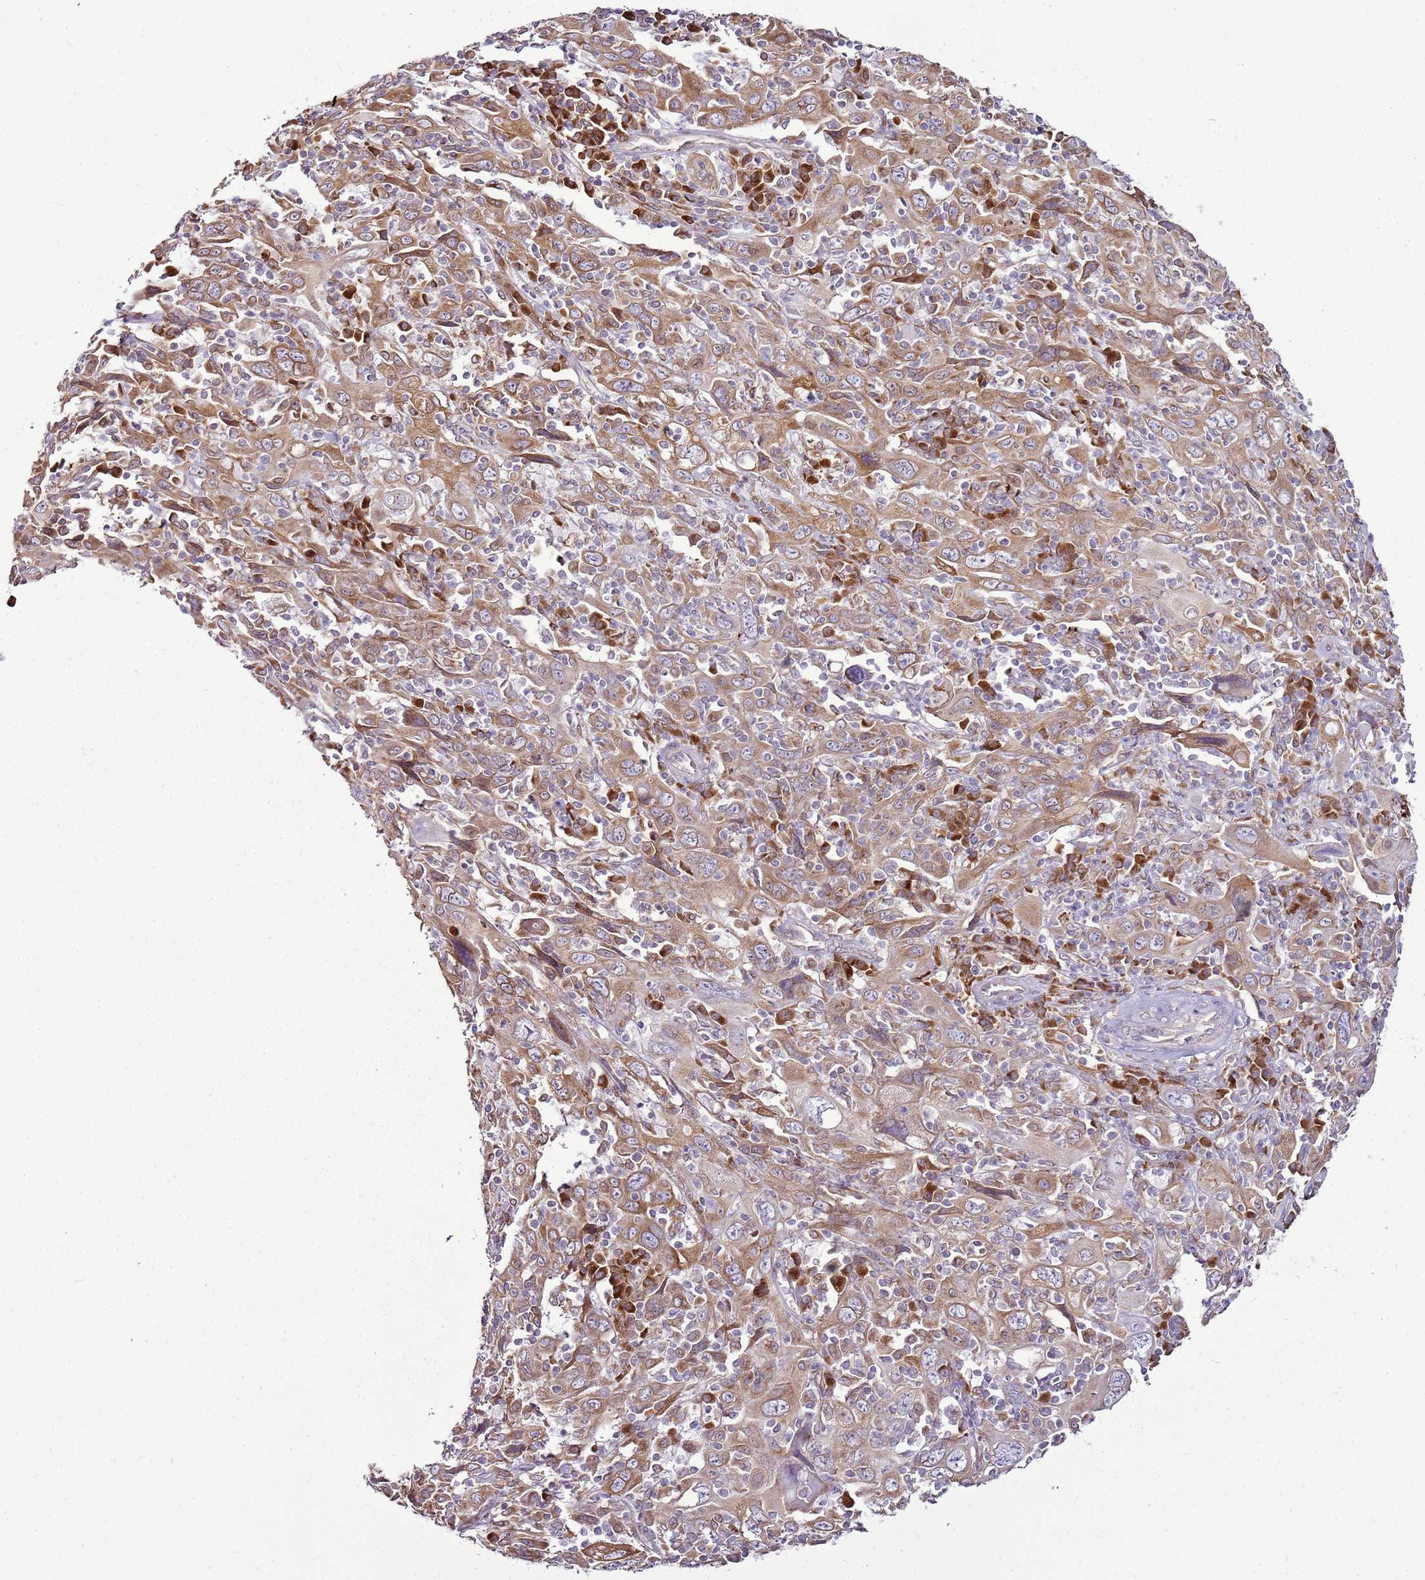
{"staining": {"intensity": "moderate", "quantity": ">75%", "location": "cytoplasmic/membranous"}, "tissue": "cervical cancer", "cell_type": "Tumor cells", "image_type": "cancer", "snomed": [{"axis": "morphology", "description": "Squamous cell carcinoma, NOS"}, {"axis": "topography", "description": "Cervix"}], "caption": "A micrograph showing moderate cytoplasmic/membranous staining in approximately >75% of tumor cells in cervical cancer, as visualized by brown immunohistochemical staining.", "gene": "TMED10", "patient": {"sex": "female", "age": 46}}